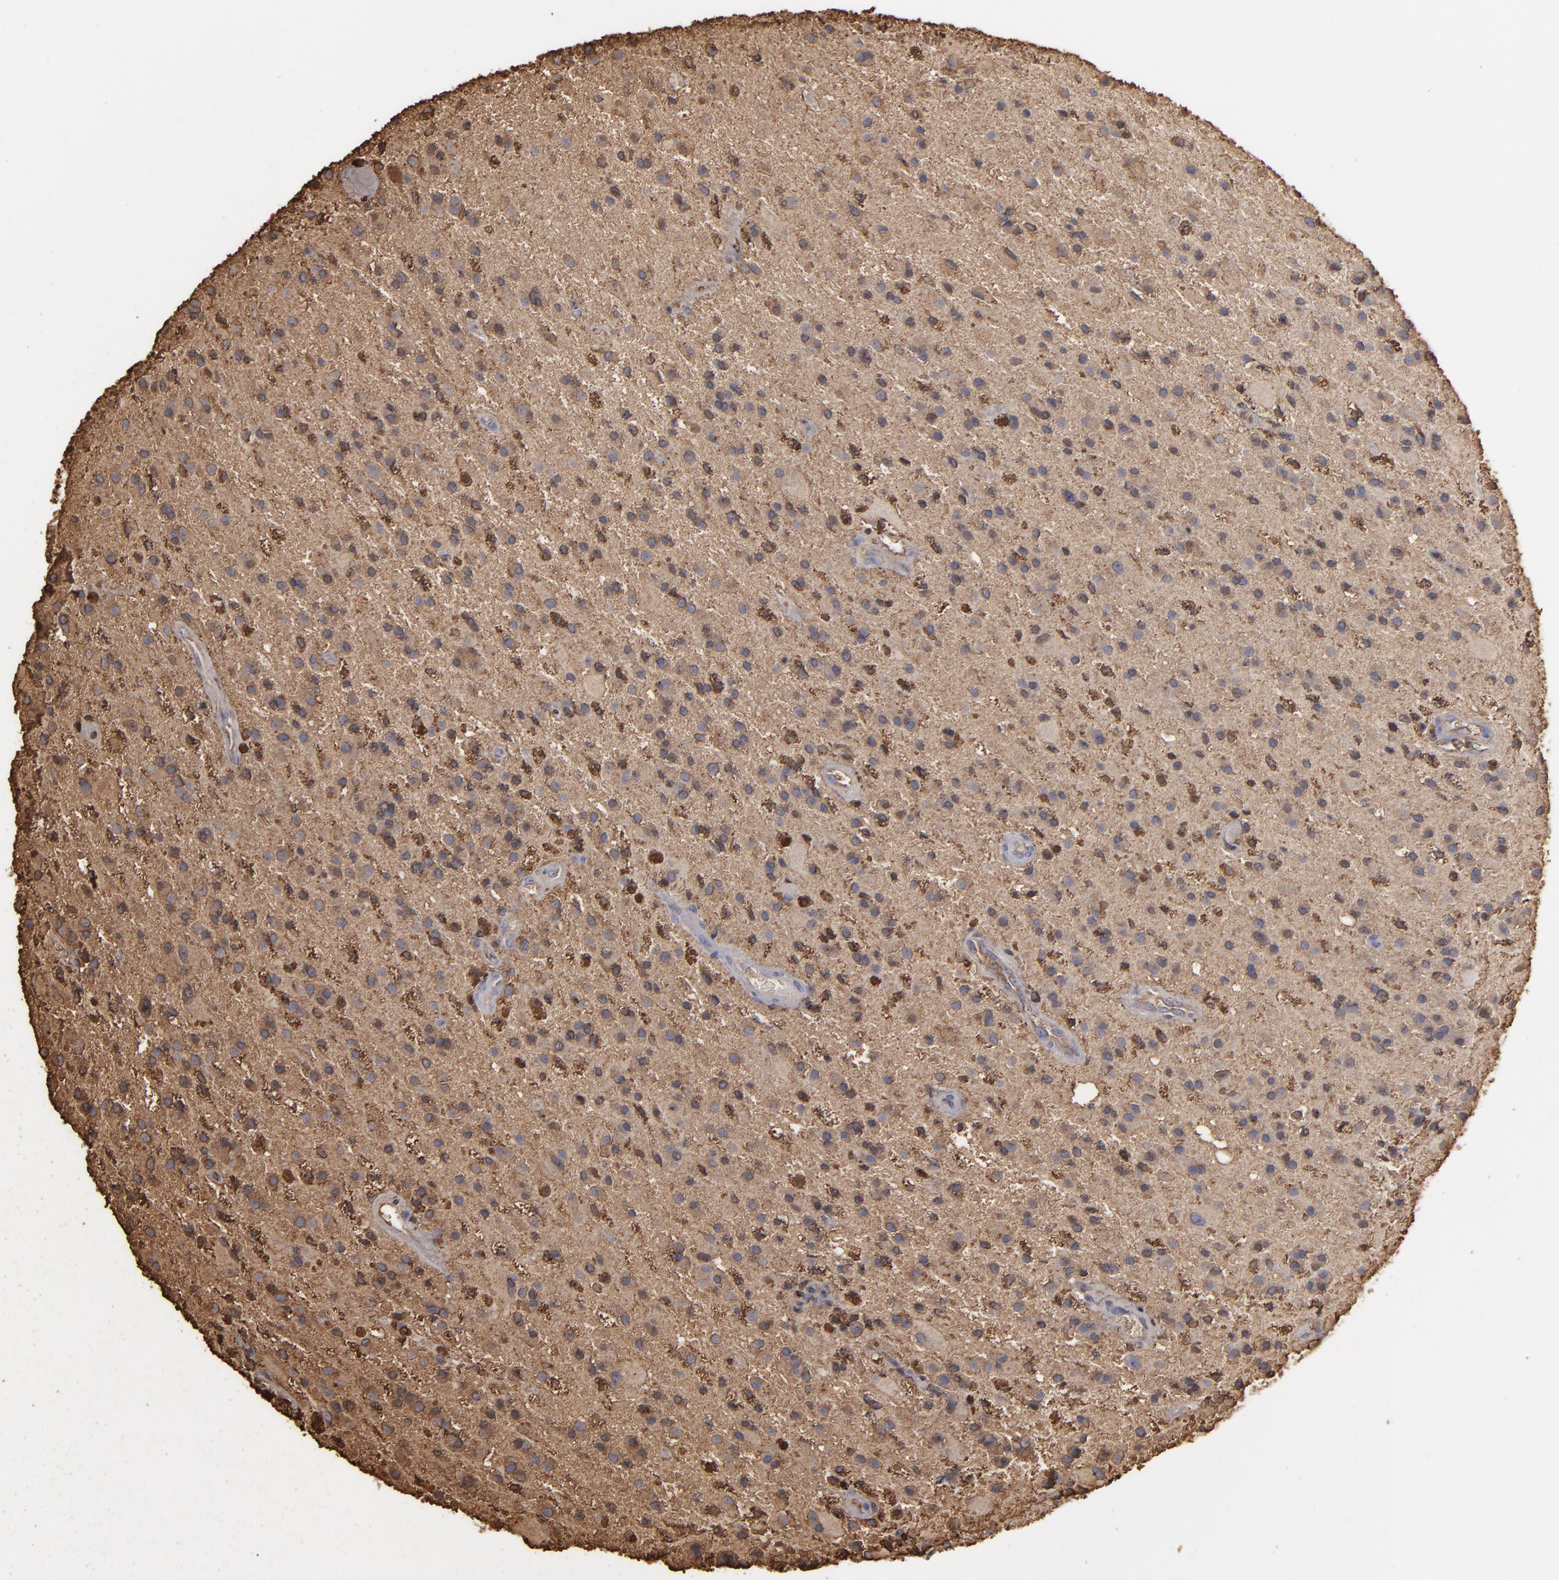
{"staining": {"intensity": "strong", "quantity": ">75%", "location": "cytoplasmic/membranous"}, "tissue": "glioma", "cell_type": "Tumor cells", "image_type": "cancer", "snomed": [{"axis": "morphology", "description": "Glioma, malignant, Low grade"}, {"axis": "topography", "description": "Brain"}], "caption": "Immunohistochemistry (IHC) photomicrograph of glioma stained for a protein (brown), which displays high levels of strong cytoplasmic/membranous staining in approximately >75% of tumor cells.", "gene": "ODC1", "patient": {"sex": "male", "age": 58}}